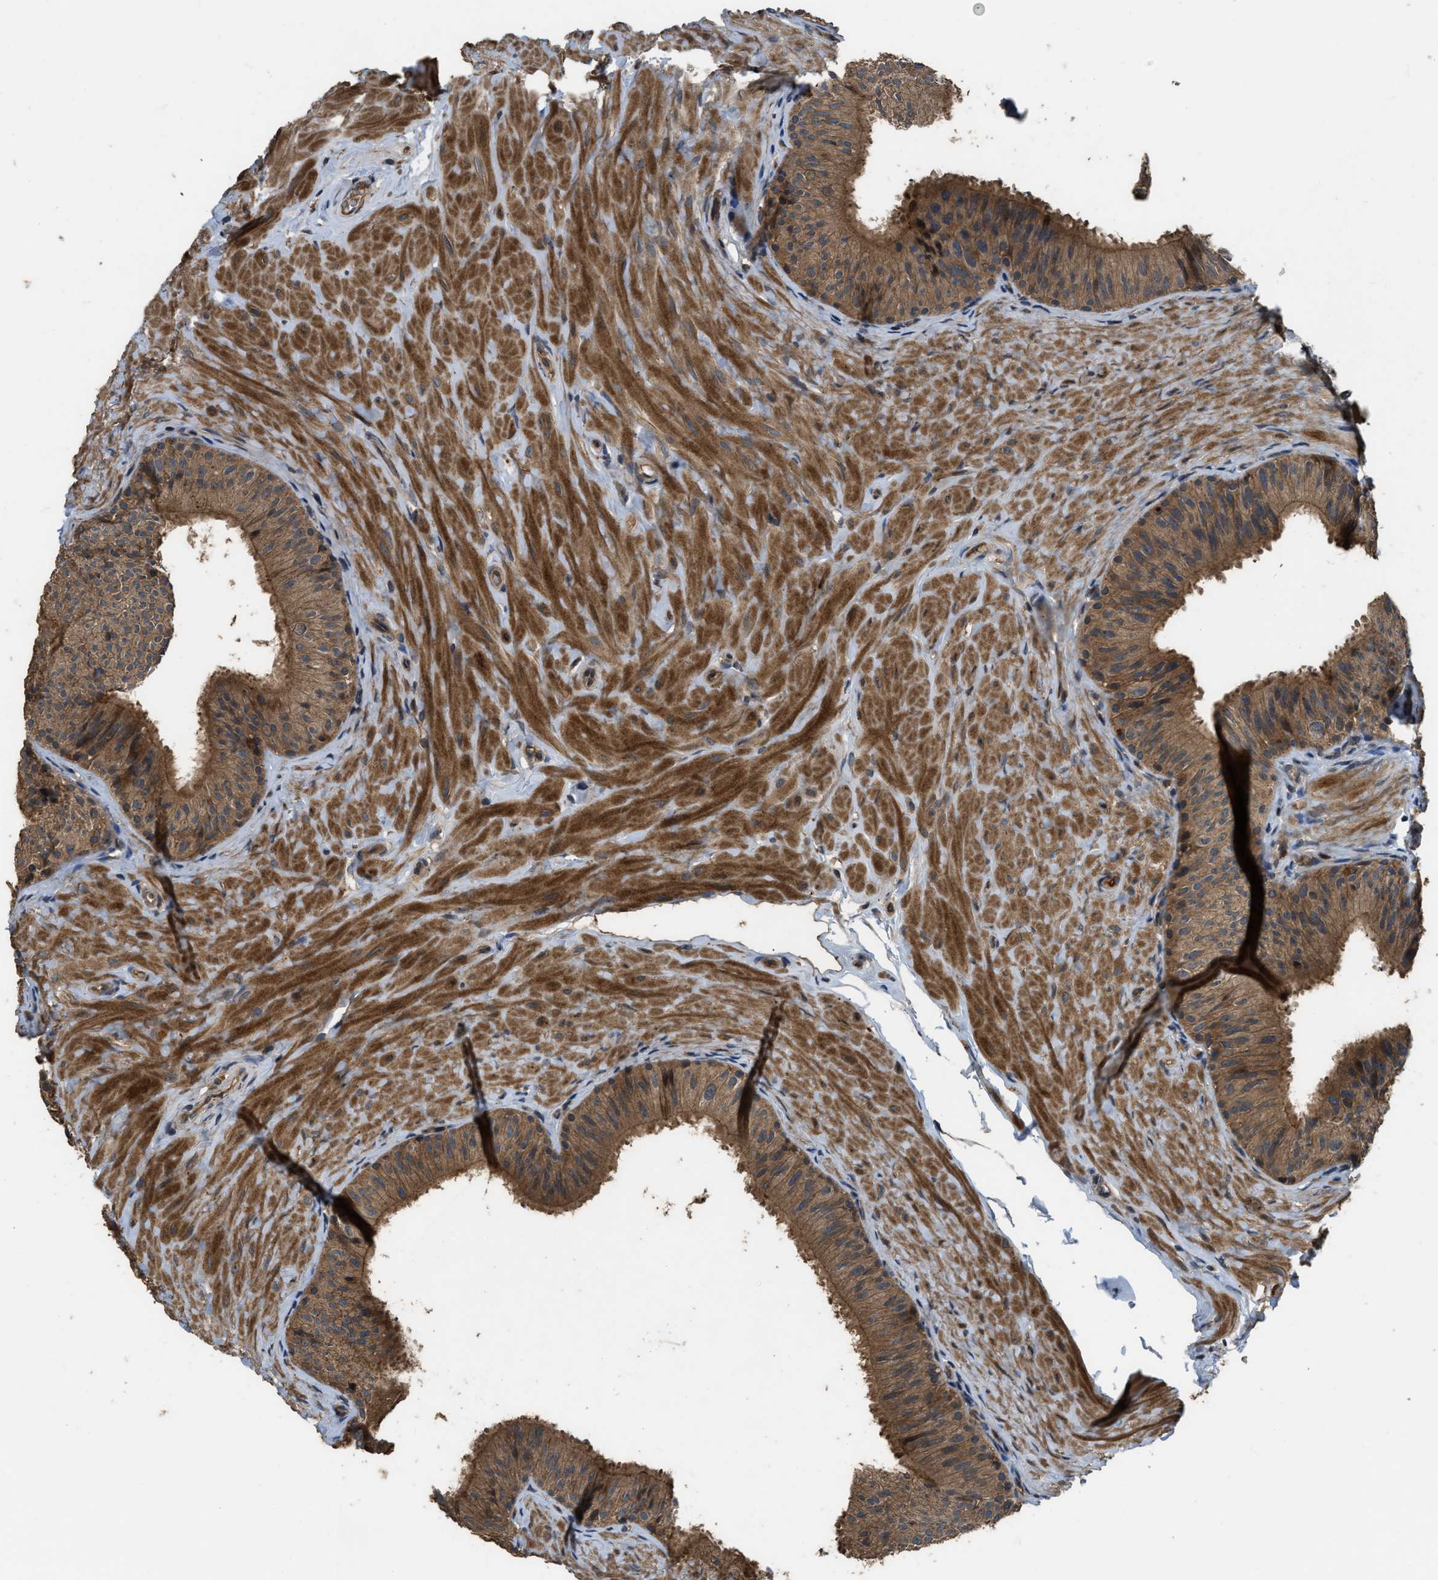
{"staining": {"intensity": "strong", "quantity": ">75%", "location": "cytoplasmic/membranous"}, "tissue": "epididymis", "cell_type": "Glandular cells", "image_type": "normal", "snomed": [{"axis": "morphology", "description": "Normal tissue, NOS"}, {"axis": "topography", "description": "Epididymis"}], "caption": "Glandular cells demonstrate strong cytoplasmic/membranous positivity in approximately >75% of cells in benign epididymis. (Stains: DAB (3,3'-diaminobenzidine) in brown, nuclei in blue, Microscopy: brightfield microscopy at high magnification).", "gene": "GGH", "patient": {"sex": "male", "age": 34}}